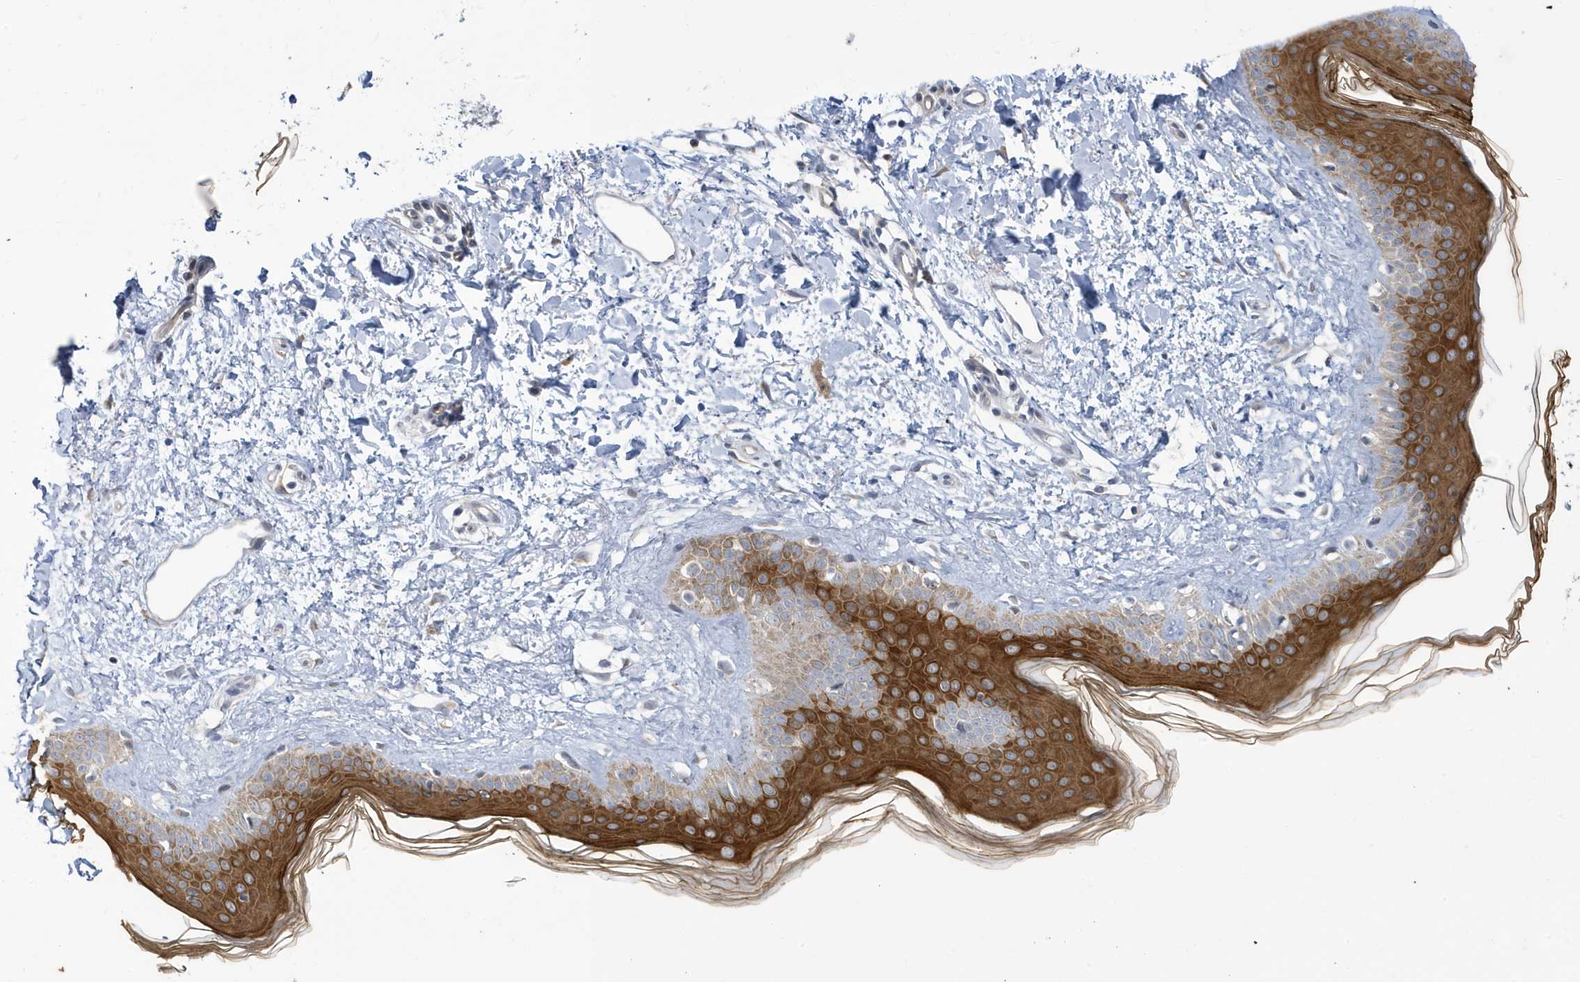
{"staining": {"intensity": "negative", "quantity": "none", "location": "none"}, "tissue": "skin", "cell_type": "Fibroblasts", "image_type": "normal", "snomed": [{"axis": "morphology", "description": "Normal tissue, NOS"}, {"axis": "topography", "description": "Skin"}], "caption": "A photomicrograph of skin stained for a protein reveals no brown staining in fibroblasts.", "gene": "ZNF654", "patient": {"sex": "female", "age": 58}}